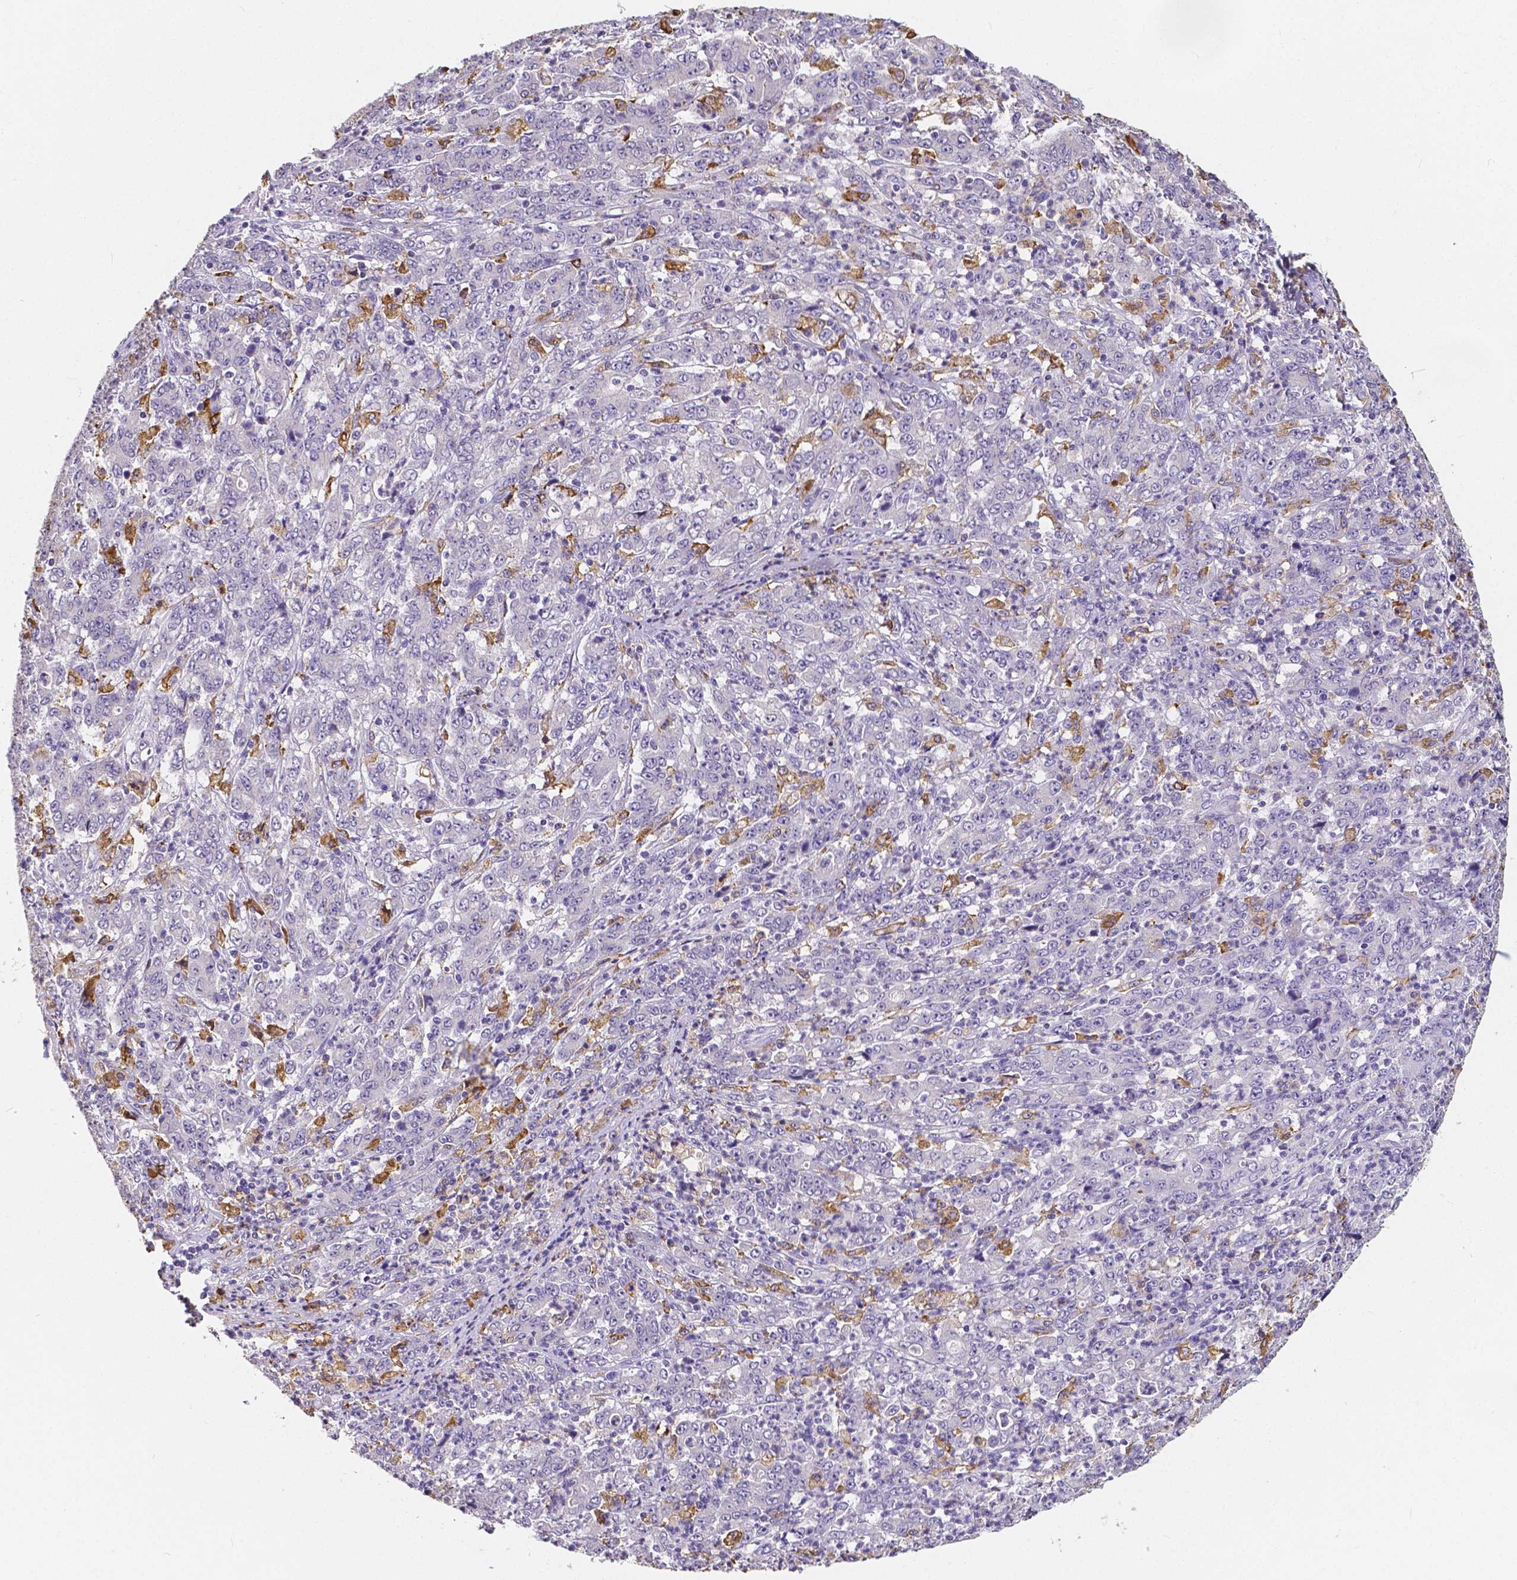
{"staining": {"intensity": "negative", "quantity": "none", "location": "none"}, "tissue": "stomach cancer", "cell_type": "Tumor cells", "image_type": "cancer", "snomed": [{"axis": "morphology", "description": "Adenocarcinoma, NOS"}, {"axis": "topography", "description": "Stomach, lower"}], "caption": "Immunohistochemistry micrograph of neoplastic tissue: human stomach cancer (adenocarcinoma) stained with DAB displays no significant protein staining in tumor cells. The staining was performed using DAB (3,3'-diaminobenzidine) to visualize the protein expression in brown, while the nuclei were stained in blue with hematoxylin (Magnification: 20x).", "gene": "ACP5", "patient": {"sex": "female", "age": 71}}